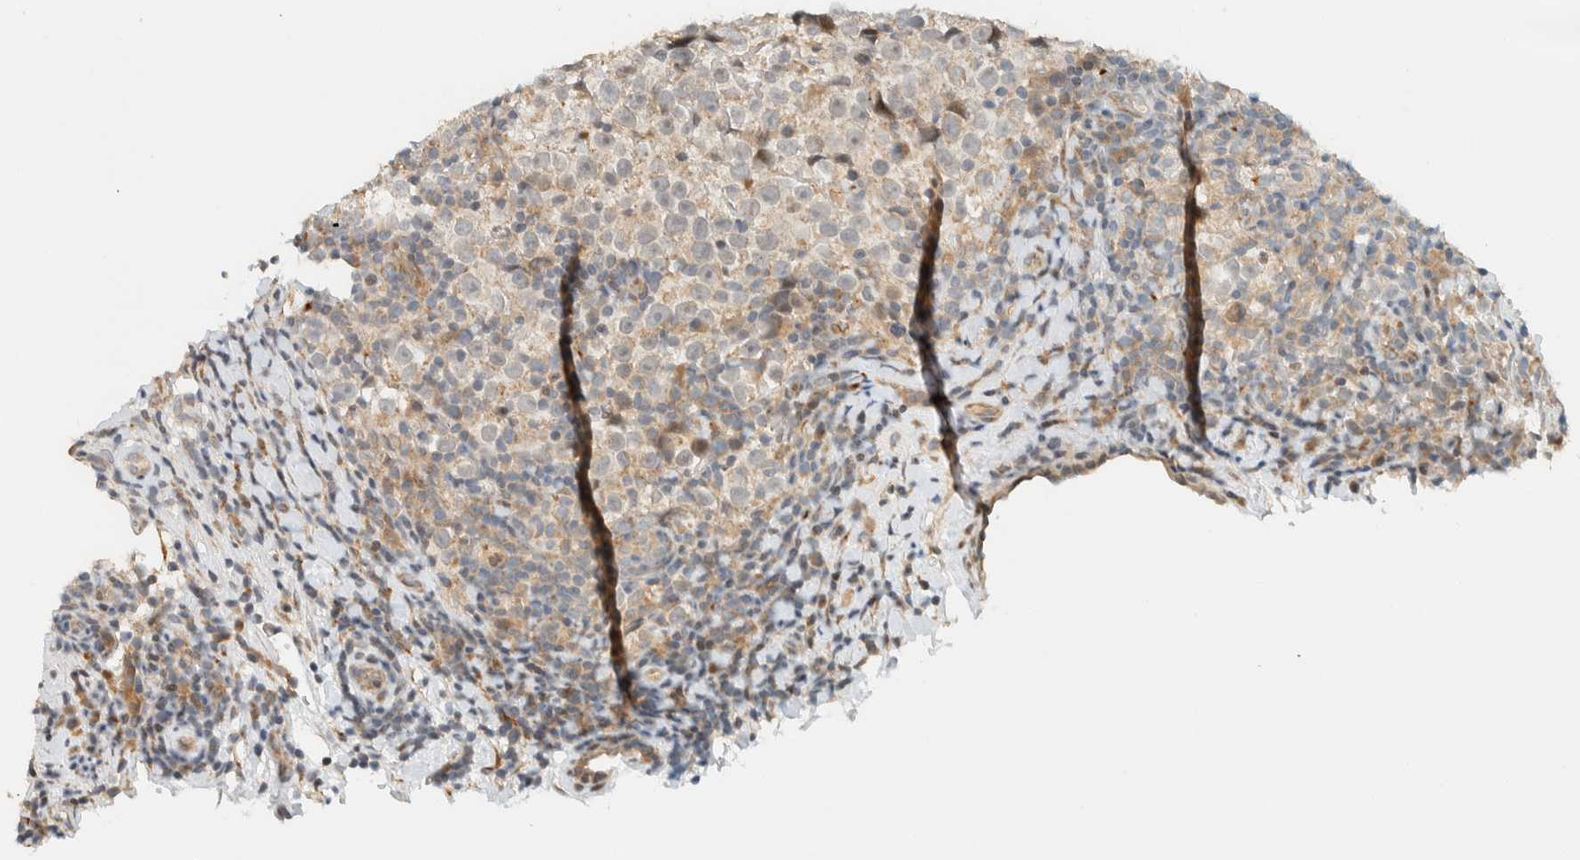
{"staining": {"intensity": "weak", "quantity": "<25%", "location": "cytoplasmic/membranous"}, "tissue": "testis cancer", "cell_type": "Tumor cells", "image_type": "cancer", "snomed": [{"axis": "morphology", "description": "Normal tissue, NOS"}, {"axis": "morphology", "description": "Seminoma, NOS"}, {"axis": "topography", "description": "Testis"}], "caption": "Image shows no protein expression in tumor cells of testis seminoma tissue.", "gene": "CCDC171", "patient": {"sex": "male", "age": 43}}